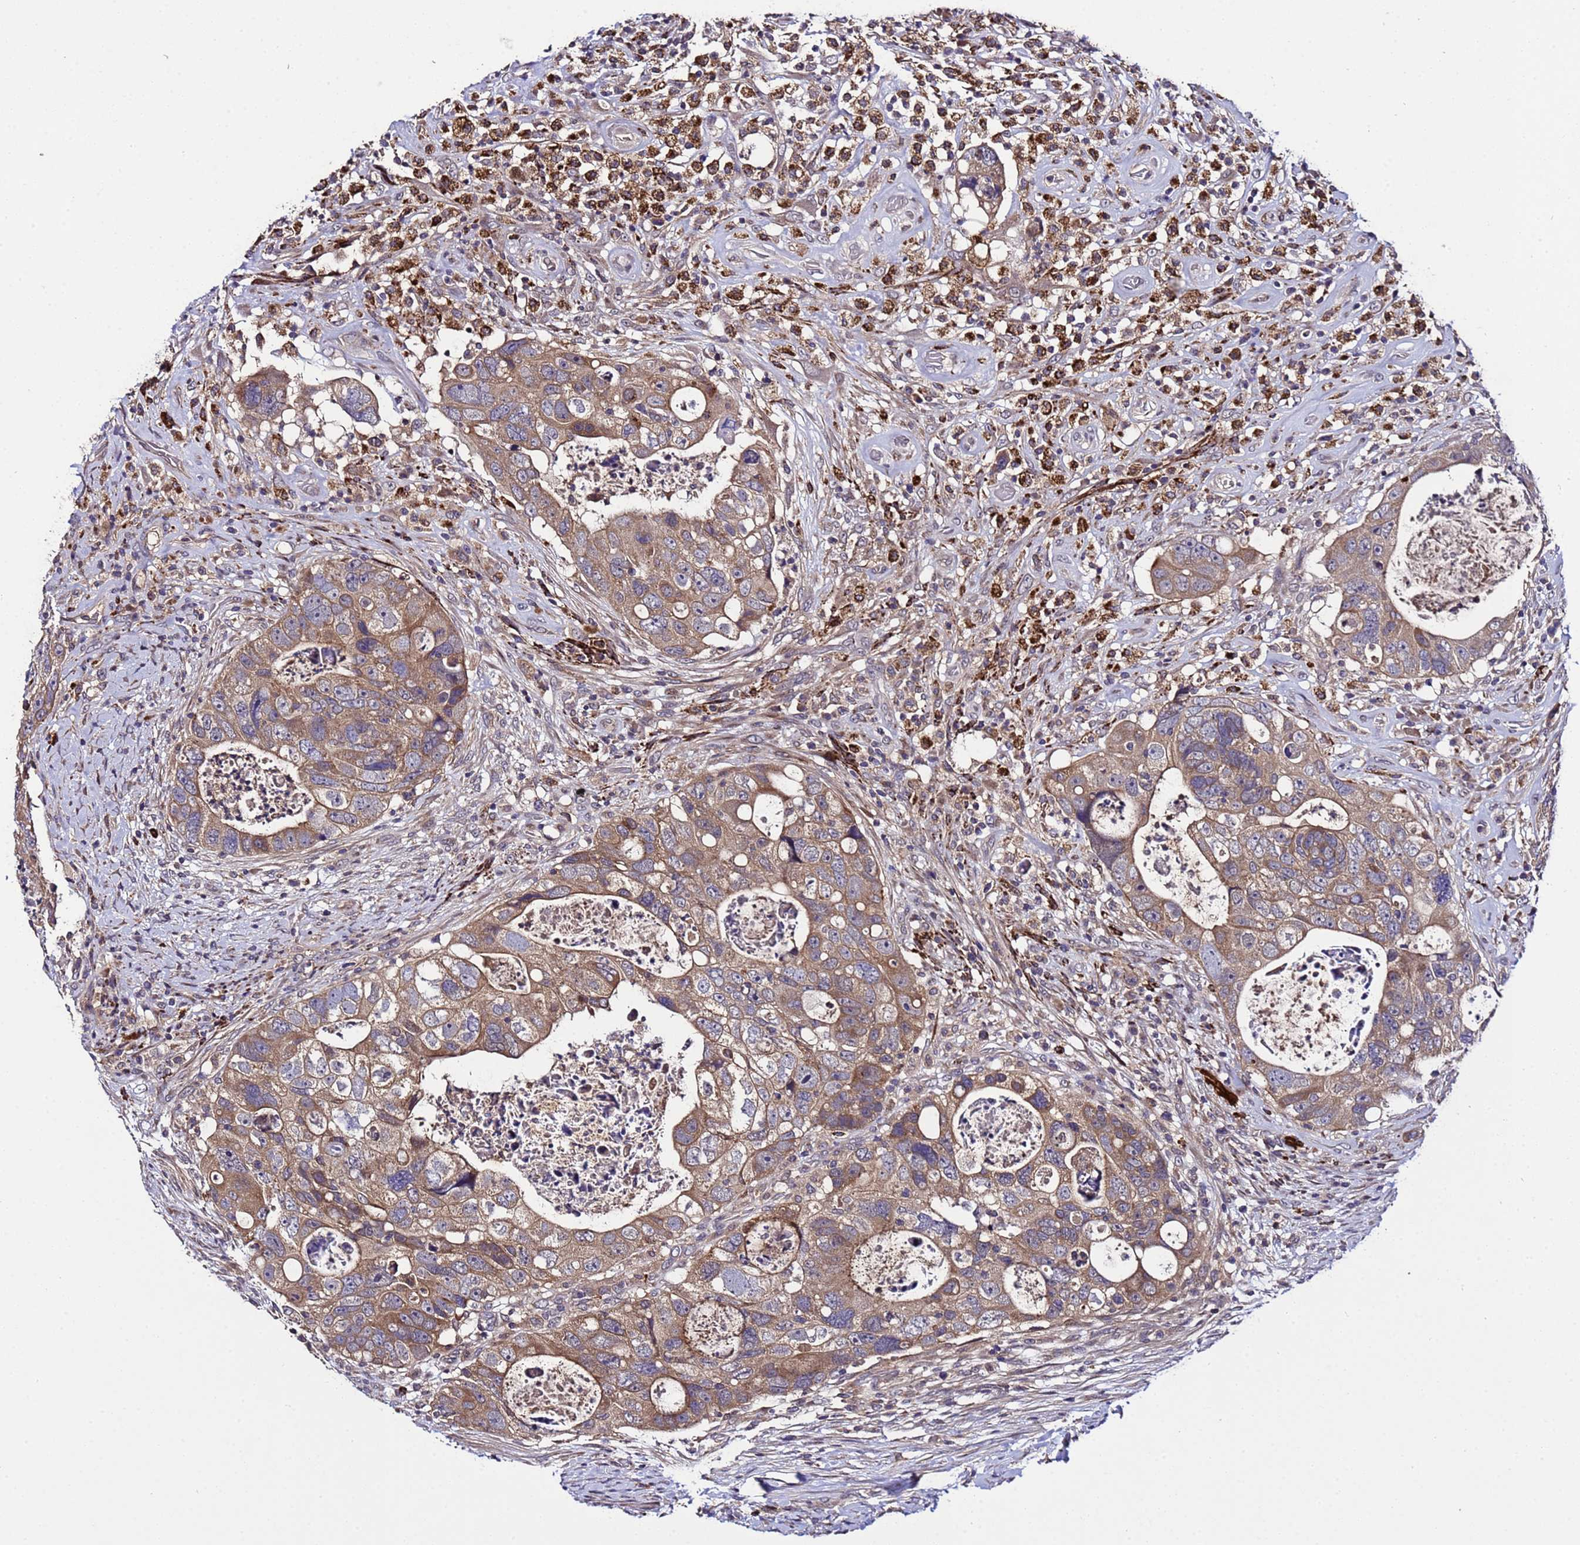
{"staining": {"intensity": "moderate", "quantity": ">75%", "location": "cytoplasmic/membranous"}, "tissue": "colorectal cancer", "cell_type": "Tumor cells", "image_type": "cancer", "snomed": [{"axis": "morphology", "description": "Adenocarcinoma, NOS"}, {"axis": "topography", "description": "Rectum"}], "caption": "Protein staining of colorectal cancer (adenocarcinoma) tissue shows moderate cytoplasmic/membranous expression in about >75% of tumor cells.", "gene": "PLXDC2", "patient": {"sex": "male", "age": 59}}